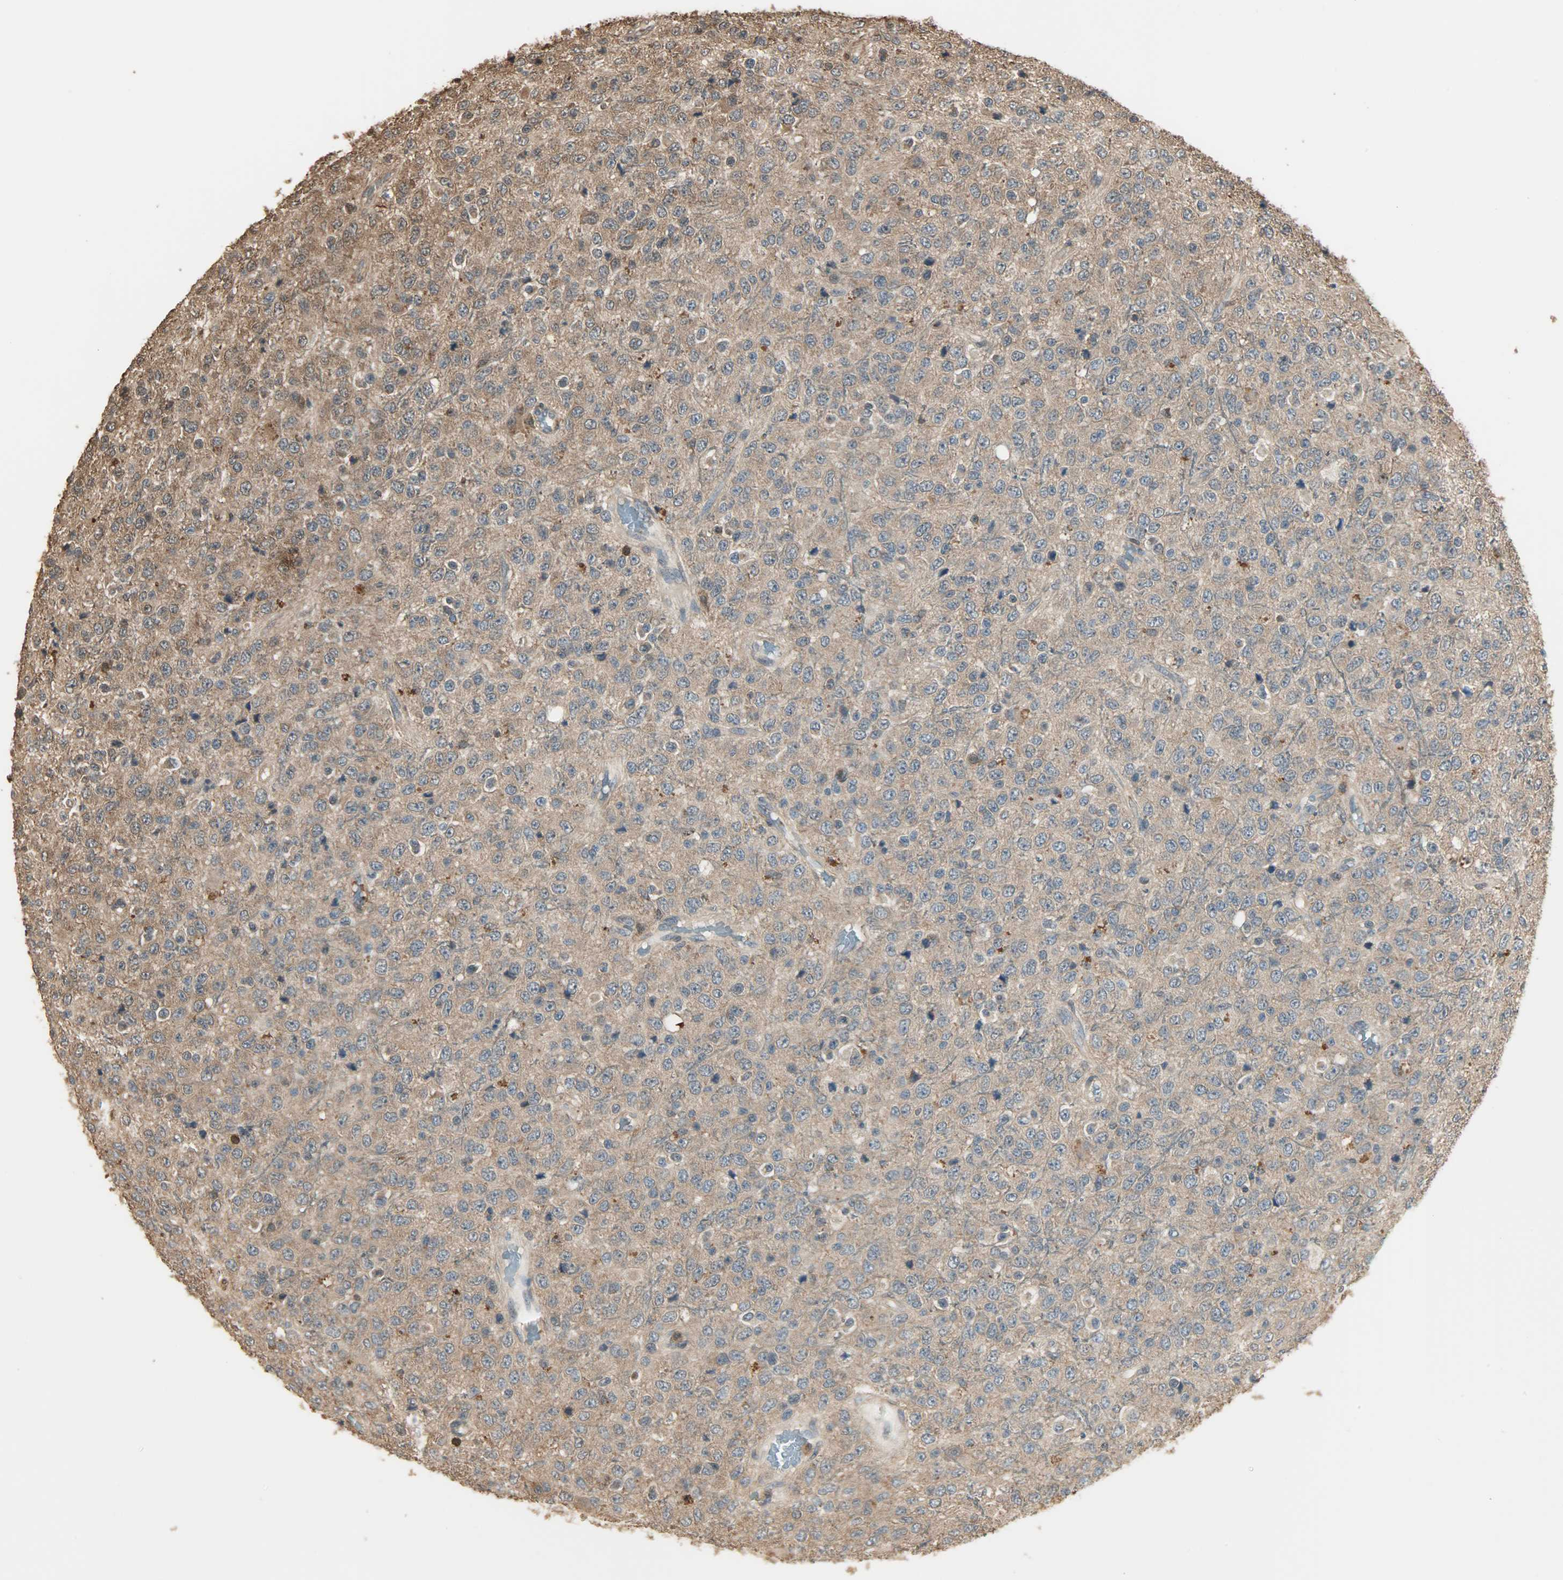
{"staining": {"intensity": "moderate", "quantity": ">75%", "location": "cytoplasmic/membranous"}, "tissue": "glioma", "cell_type": "Tumor cells", "image_type": "cancer", "snomed": [{"axis": "morphology", "description": "Glioma, malignant, High grade"}, {"axis": "topography", "description": "pancreas cauda"}], "caption": "Immunohistochemistry staining of glioma, which demonstrates medium levels of moderate cytoplasmic/membranous staining in about >75% of tumor cells indicating moderate cytoplasmic/membranous protein expression. The staining was performed using DAB (brown) for protein detection and nuclei were counterstained in hematoxylin (blue).", "gene": "YWHAZ", "patient": {"sex": "male", "age": 60}}